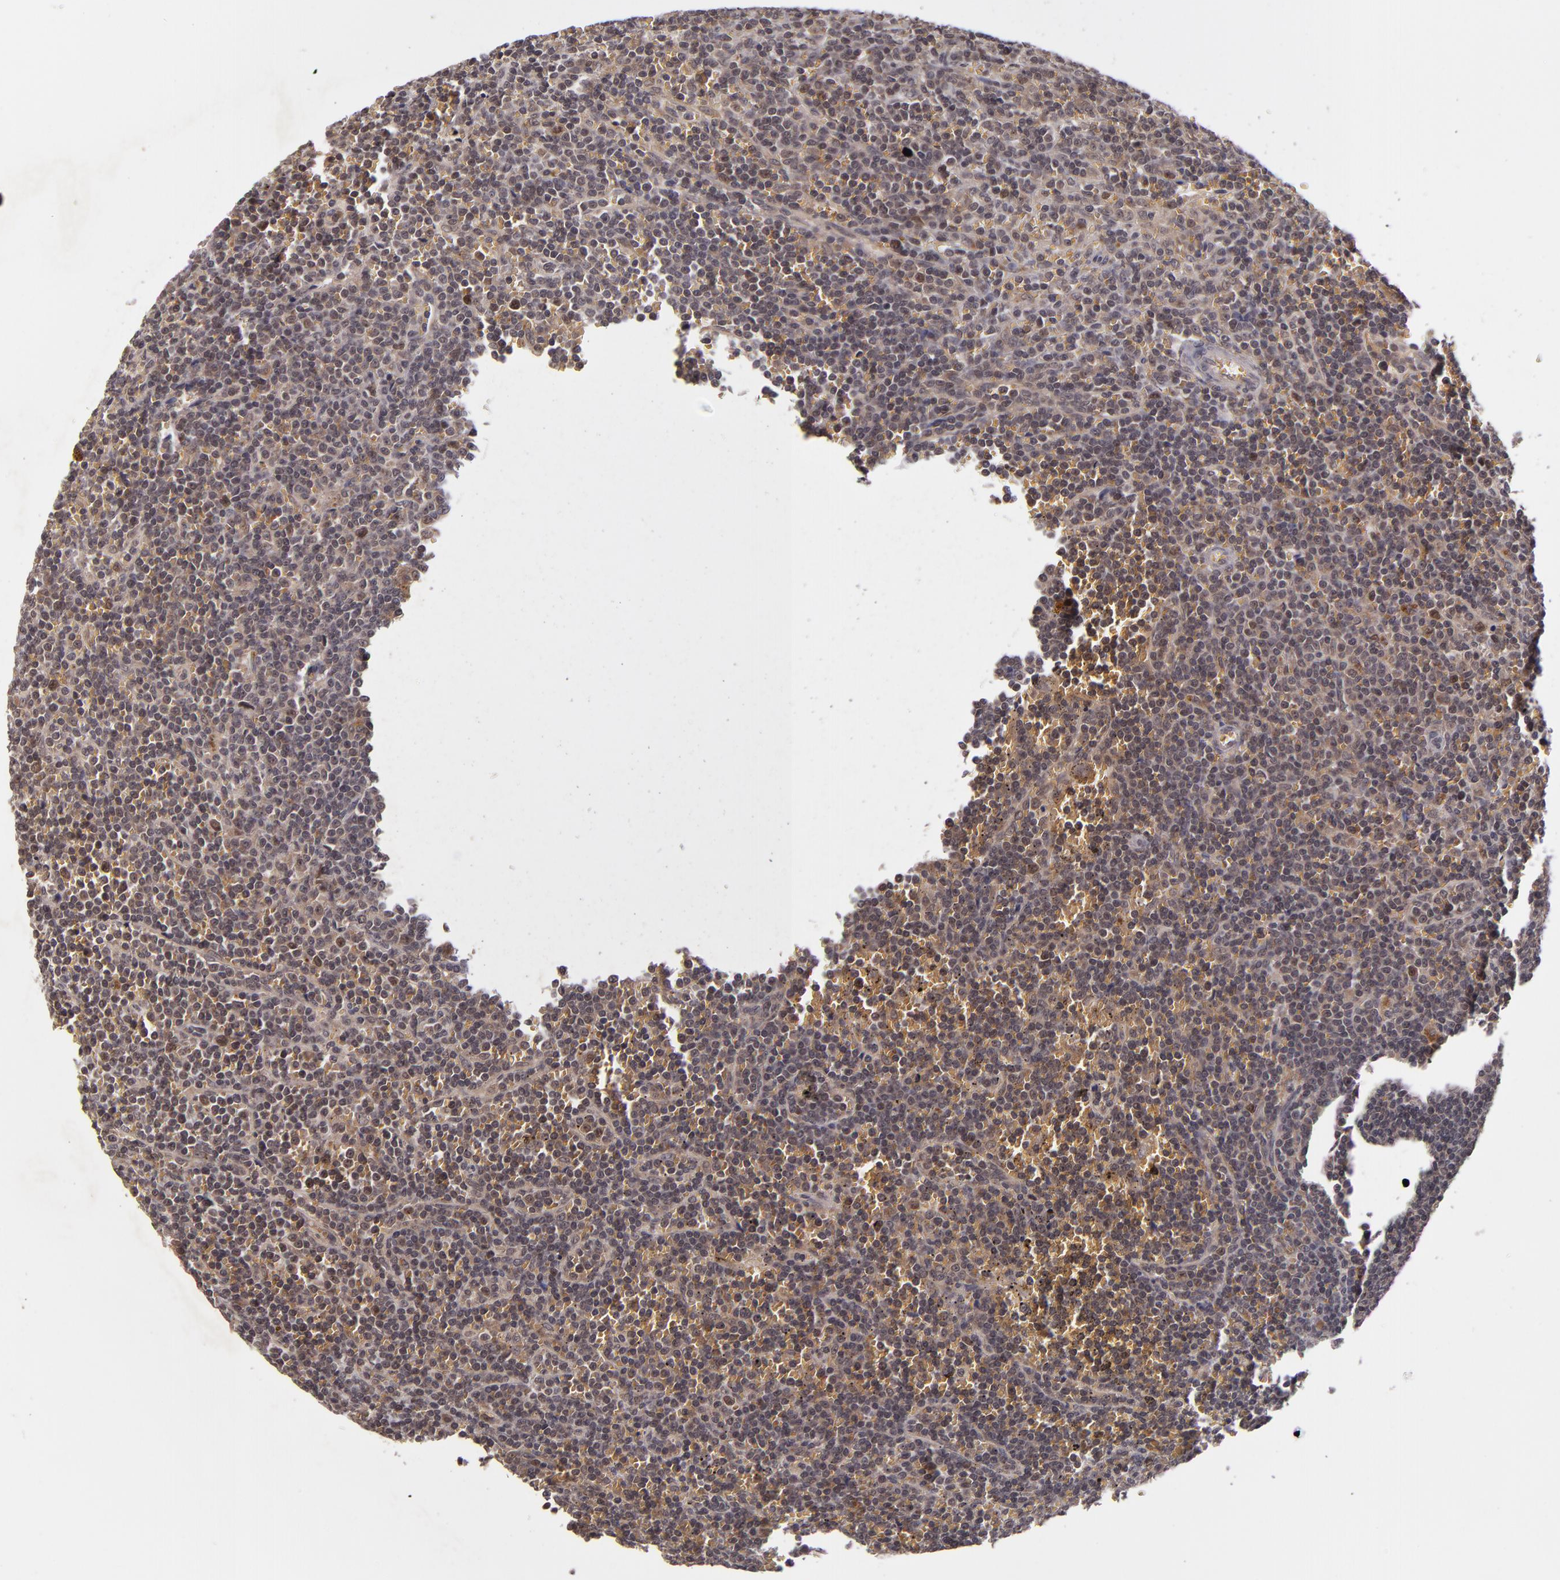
{"staining": {"intensity": "strong", "quantity": "<25%", "location": "nuclear"}, "tissue": "lymphoma", "cell_type": "Tumor cells", "image_type": "cancer", "snomed": [{"axis": "morphology", "description": "Malignant lymphoma, non-Hodgkin's type, Low grade"}, {"axis": "topography", "description": "Spleen"}], "caption": "Low-grade malignant lymphoma, non-Hodgkin's type stained with DAB (3,3'-diaminobenzidine) immunohistochemistry (IHC) reveals medium levels of strong nuclear positivity in about <25% of tumor cells.", "gene": "CDC7", "patient": {"sex": "male", "age": 80}}